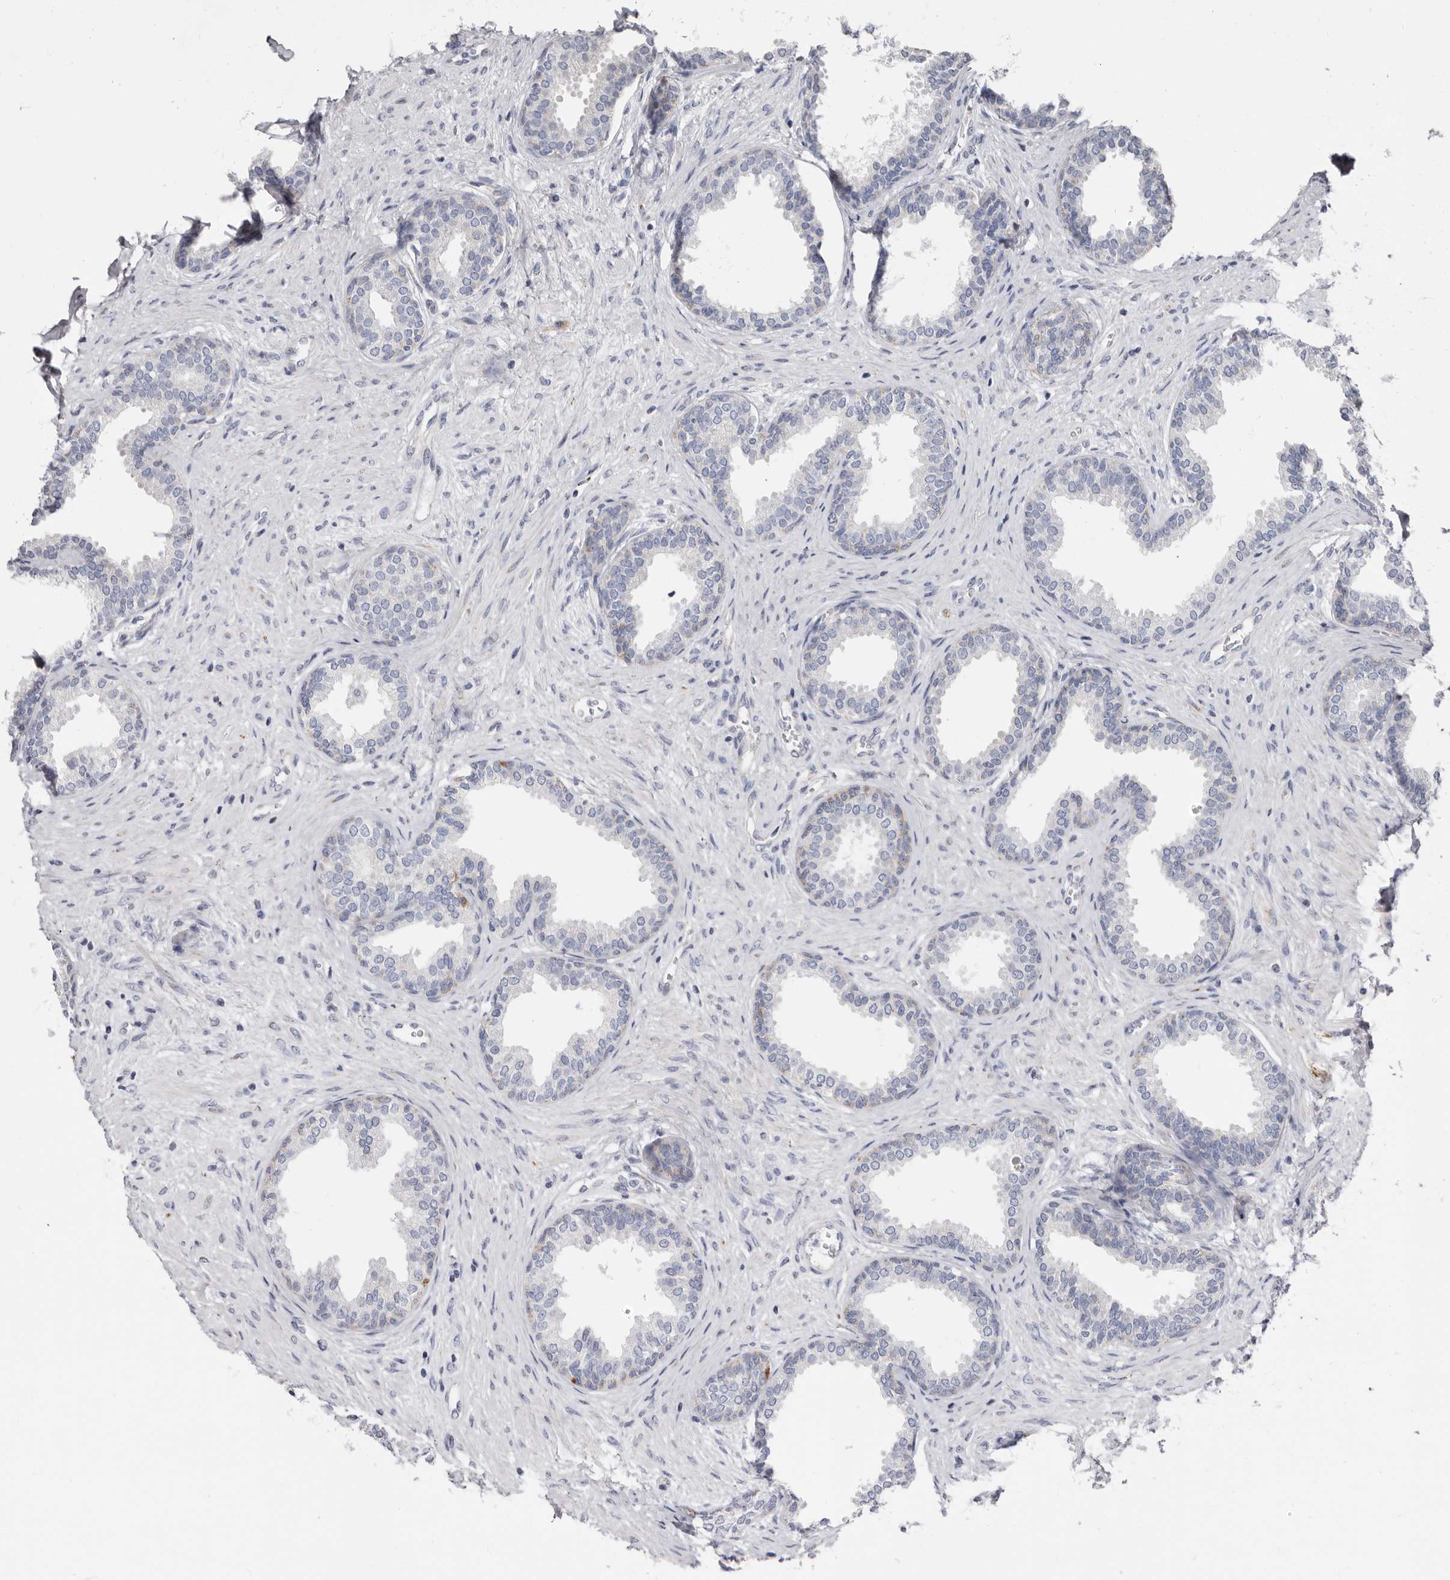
{"staining": {"intensity": "weak", "quantity": "<25%", "location": "cytoplasmic/membranous"}, "tissue": "prostate", "cell_type": "Glandular cells", "image_type": "normal", "snomed": [{"axis": "morphology", "description": "Normal tissue, NOS"}, {"axis": "topography", "description": "Prostate"}], "caption": "The histopathology image shows no significant expression in glandular cells of prostate. Brightfield microscopy of immunohistochemistry (IHC) stained with DAB (3,3'-diaminobenzidine) (brown) and hematoxylin (blue), captured at high magnification.", "gene": "RSPO2", "patient": {"sex": "male", "age": 76}}